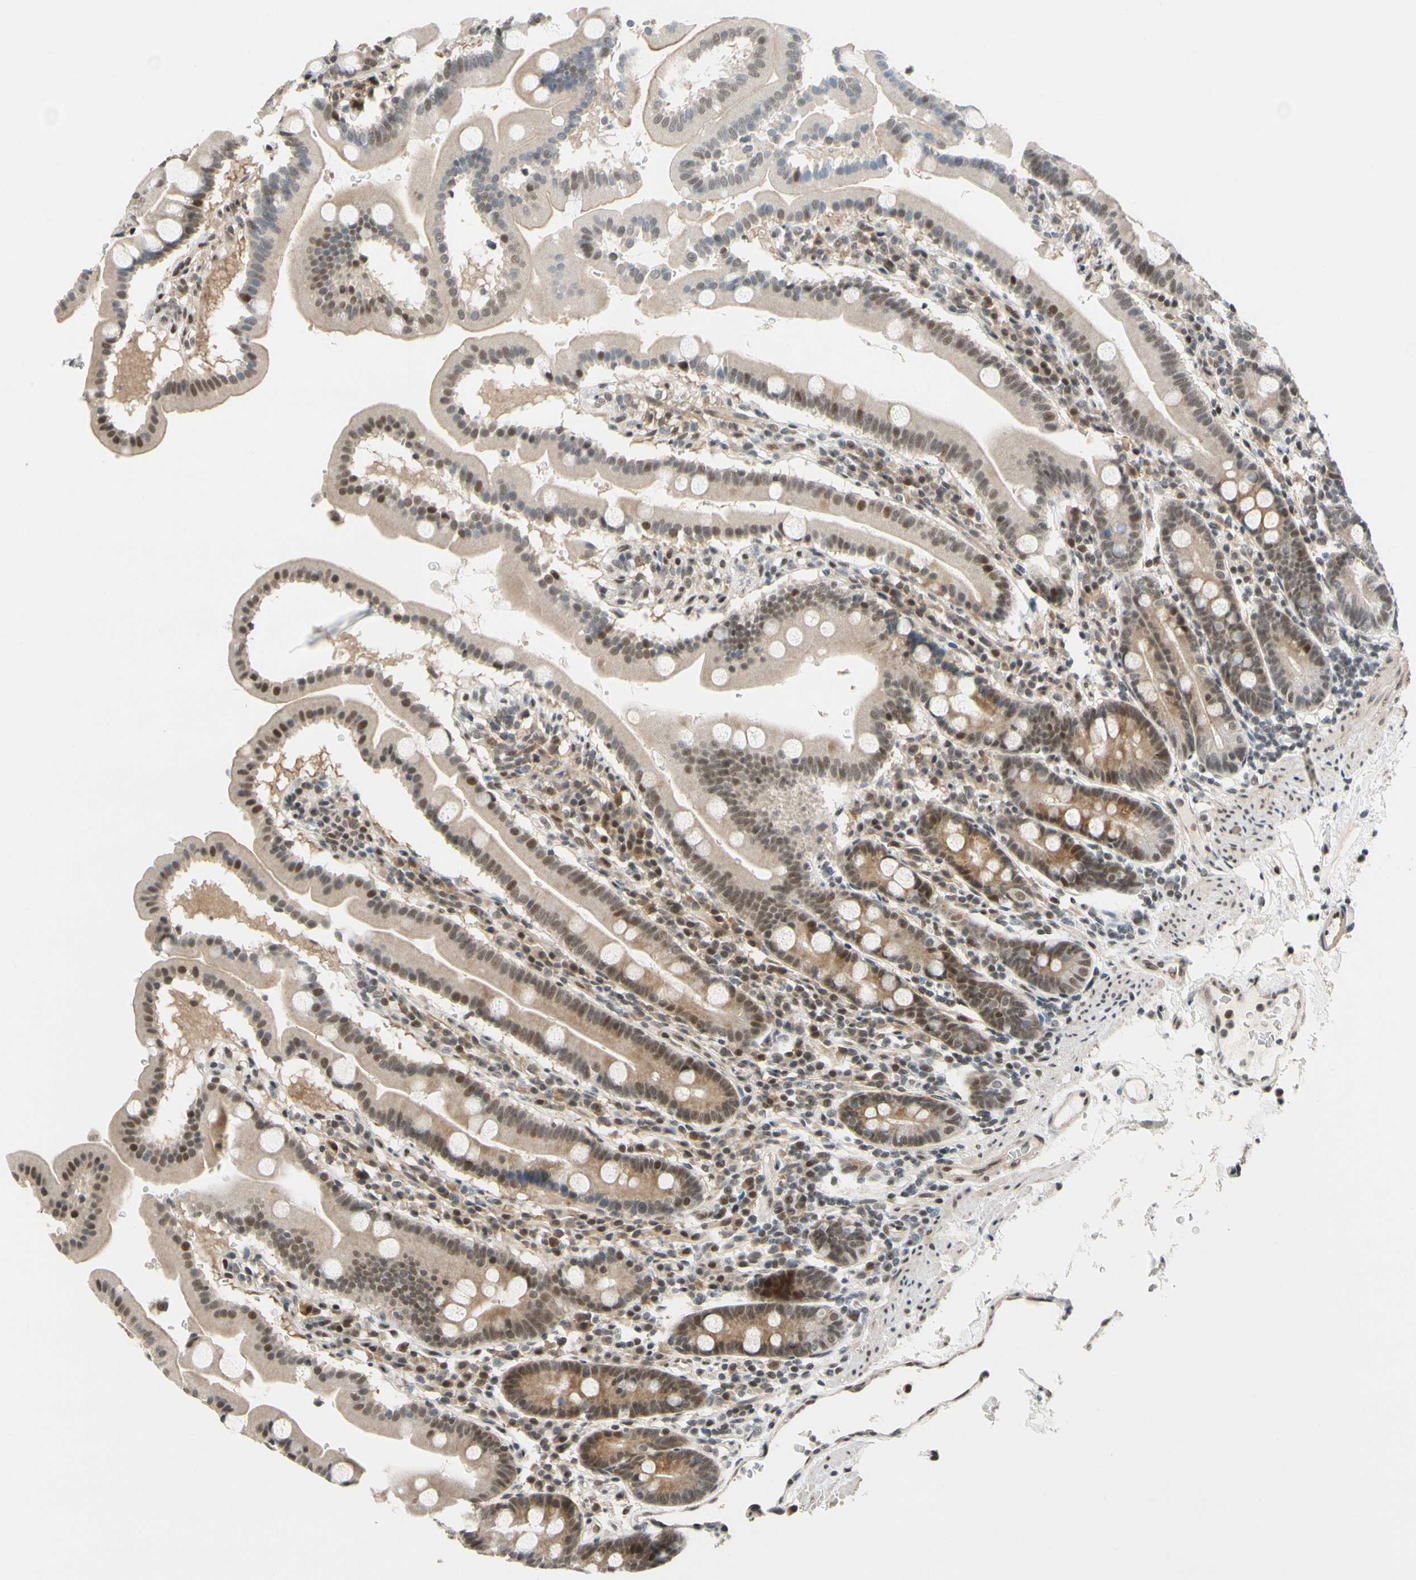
{"staining": {"intensity": "moderate", "quantity": ">75%", "location": "cytoplasmic/membranous,nuclear"}, "tissue": "duodenum", "cell_type": "Glandular cells", "image_type": "normal", "snomed": [{"axis": "morphology", "description": "Normal tissue, NOS"}, {"axis": "topography", "description": "Duodenum"}], "caption": "Duodenum stained with a brown dye exhibits moderate cytoplasmic/membranous,nuclear positive expression in about >75% of glandular cells.", "gene": "TAF4", "patient": {"sex": "male", "age": 50}}